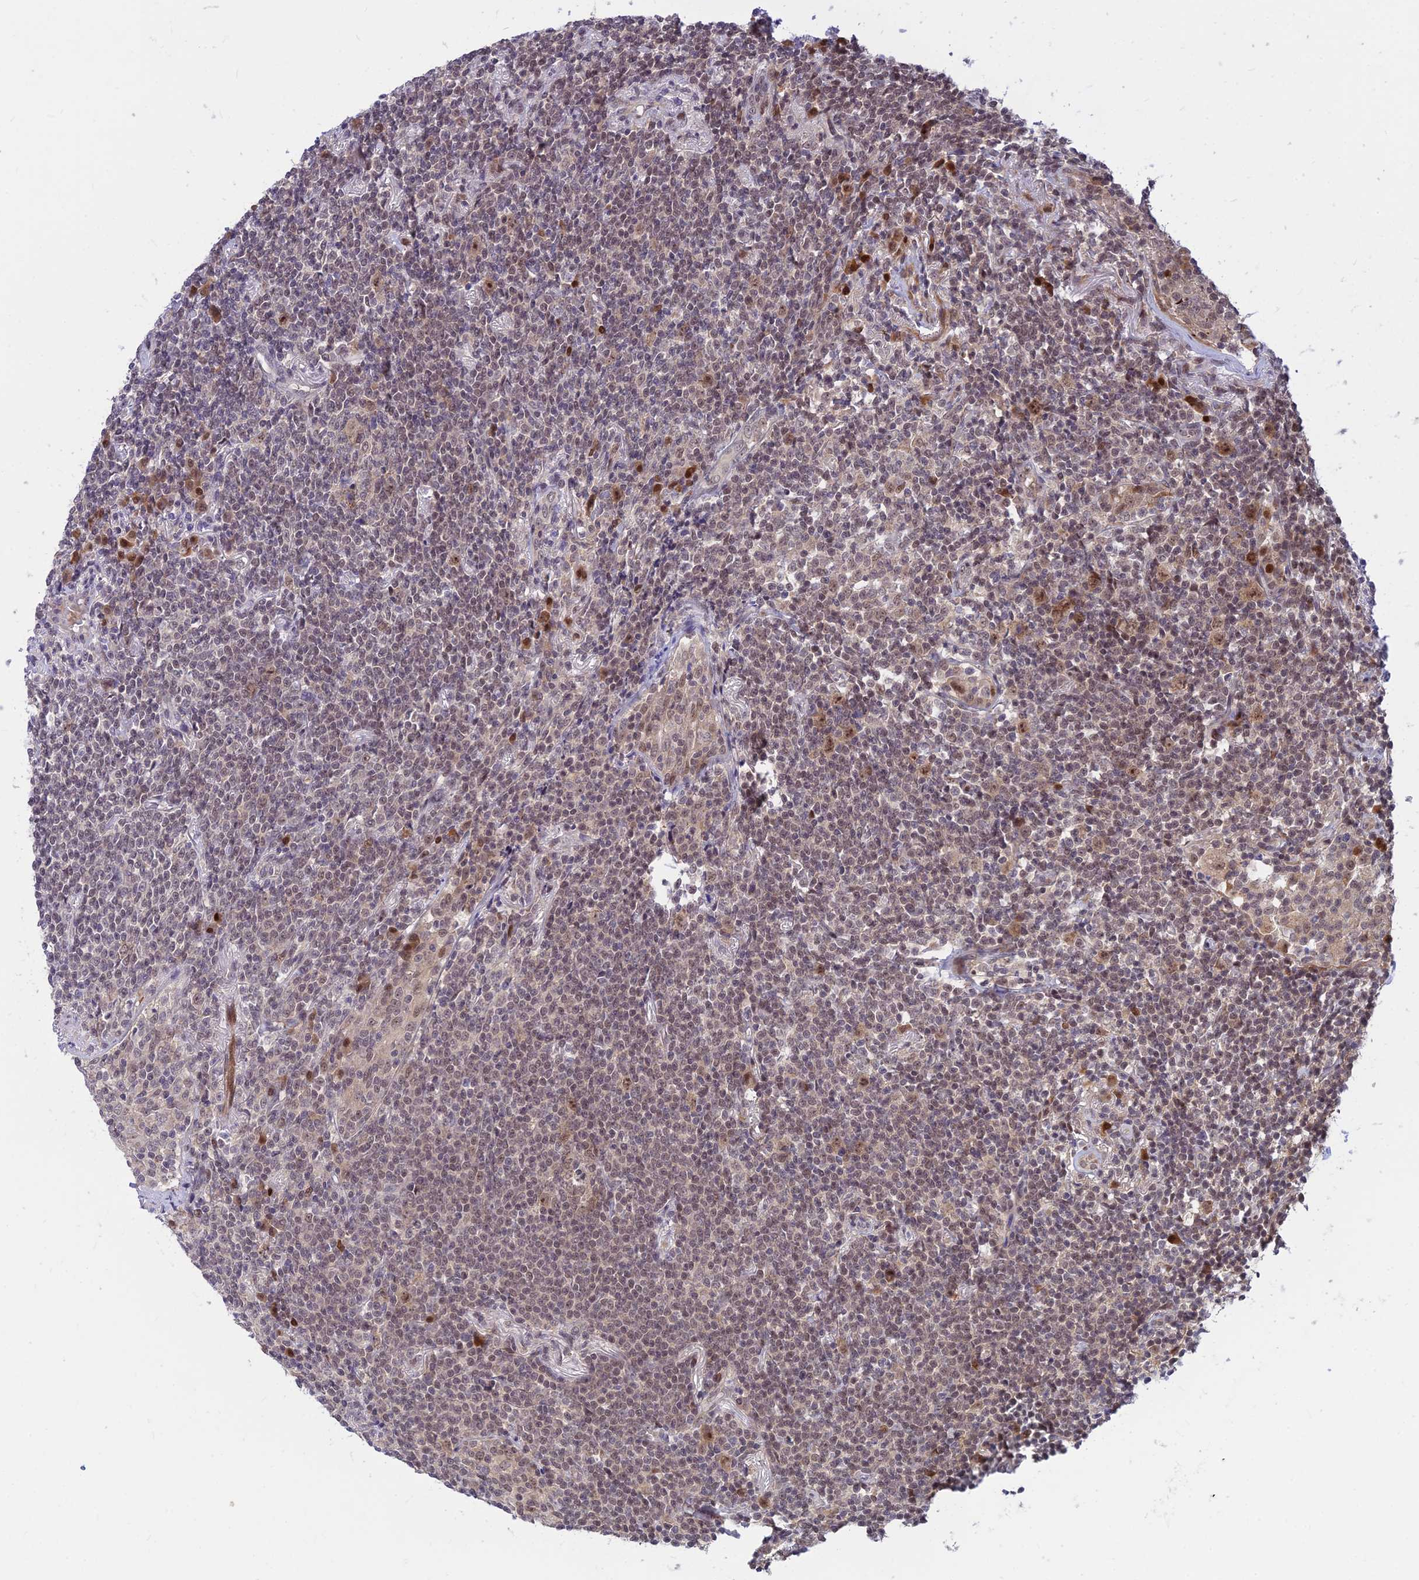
{"staining": {"intensity": "weak", "quantity": "<25%", "location": "nuclear"}, "tissue": "lymphoma", "cell_type": "Tumor cells", "image_type": "cancer", "snomed": [{"axis": "morphology", "description": "Malignant lymphoma, non-Hodgkin's type, Low grade"}, {"axis": "topography", "description": "Lung"}], "caption": "The micrograph demonstrates no significant expression in tumor cells of lymphoma. (DAB (3,3'-diaminobenzidine) immunohistochemistry (IHC), high magnification).", "gene": "ASPDH", "patient": {"sex": "female", "age": 71}}